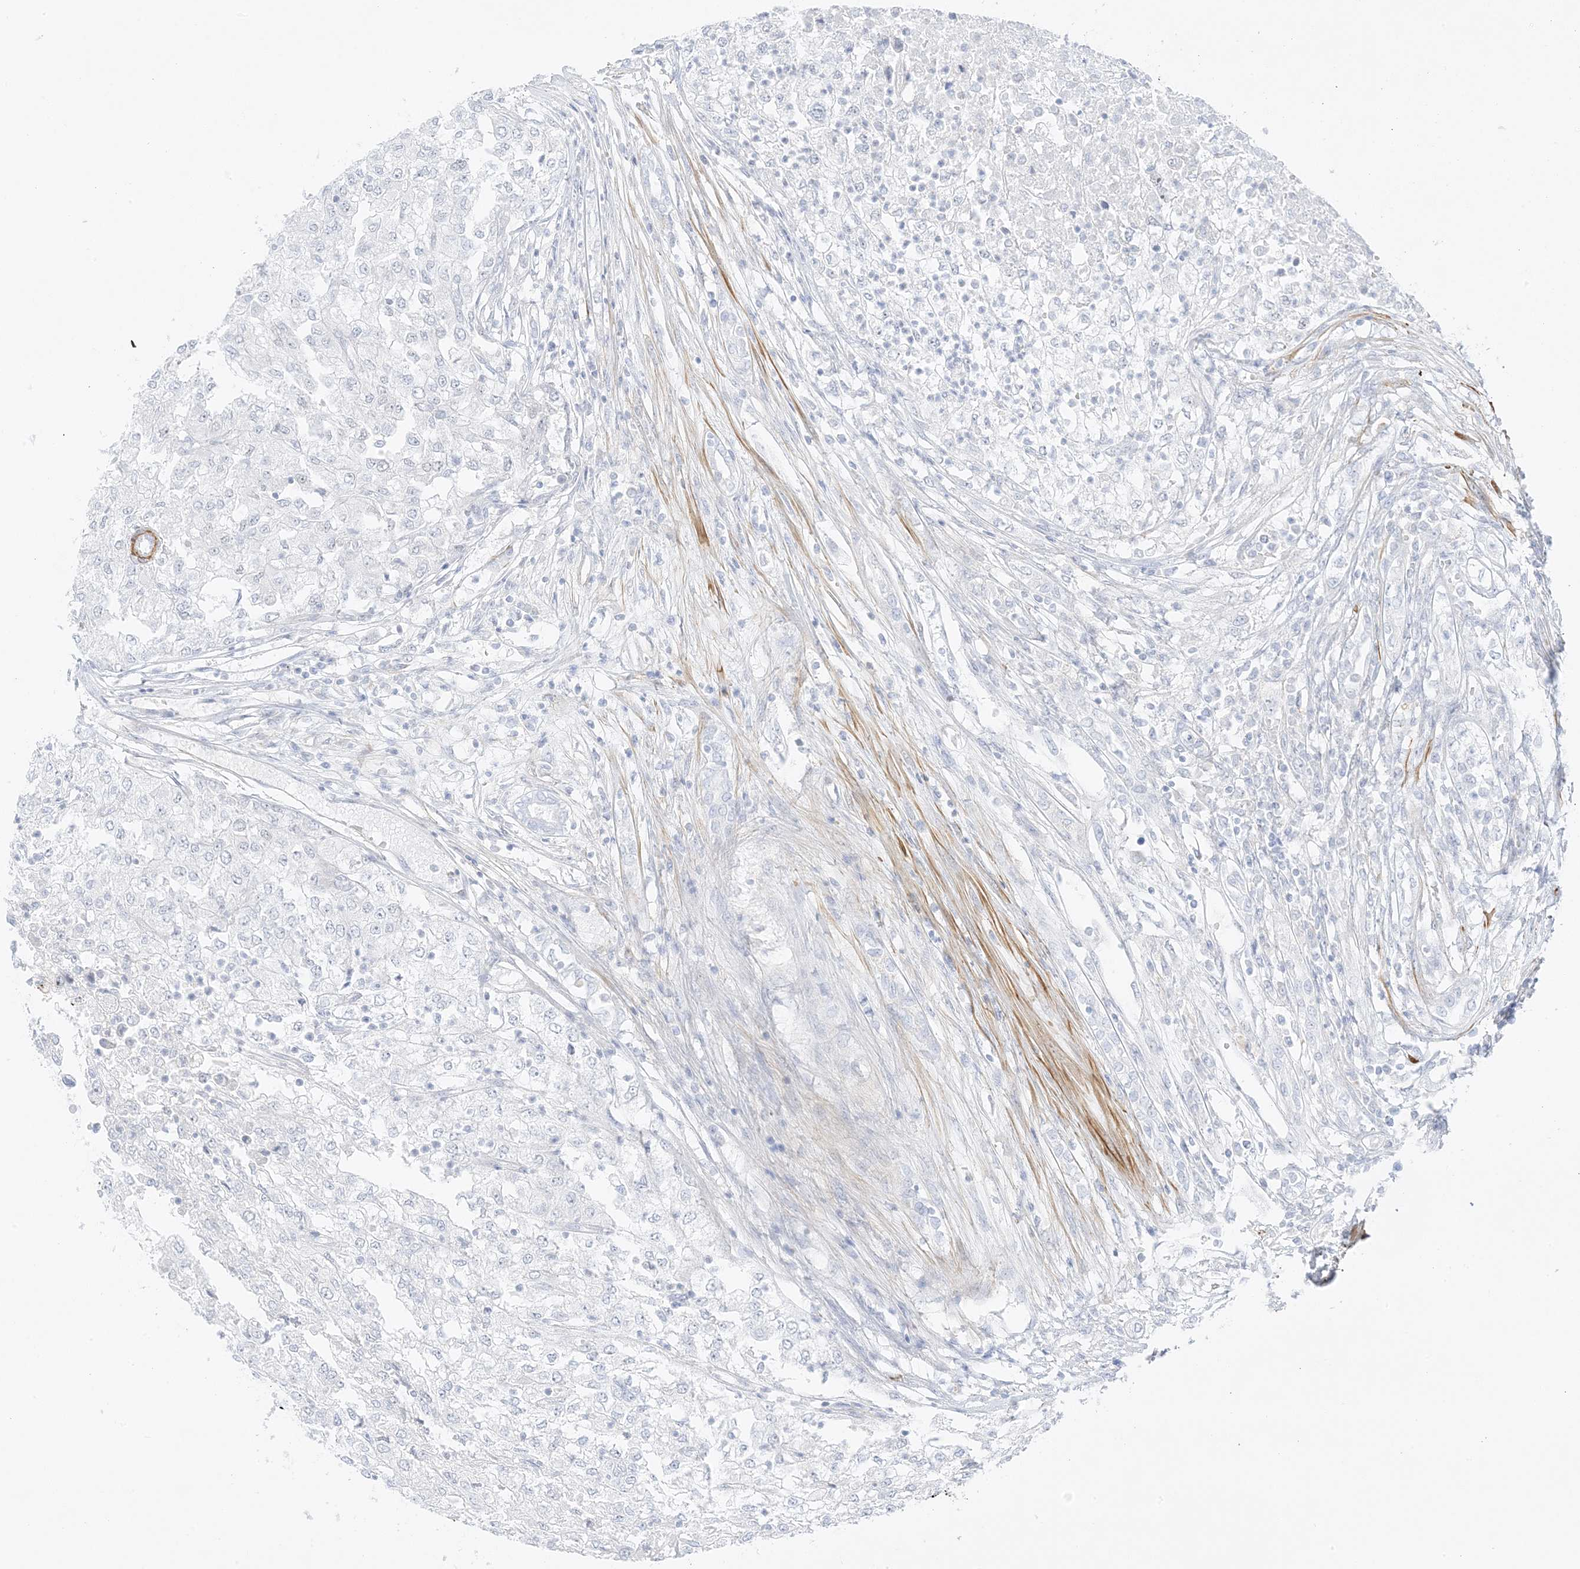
{"staining": {"intensity": "negative", "quantity": "none", "location": "none"}, "tissue": "renal cancer", "cell_type": "Tumor cells", "image_type": "cancer", "snomed": [{"axis": "morphology", "description": "Adenocarcinoma, NOS"}, {"axis": "topography", "description": "Kidney"}], "caption": "Immunohistochemical staining of adenocarcinoma (renal) displays no significant expression in tumor cells.", "gene": "SLC22A13", "patient": {"sex": "female", "age": 54}}